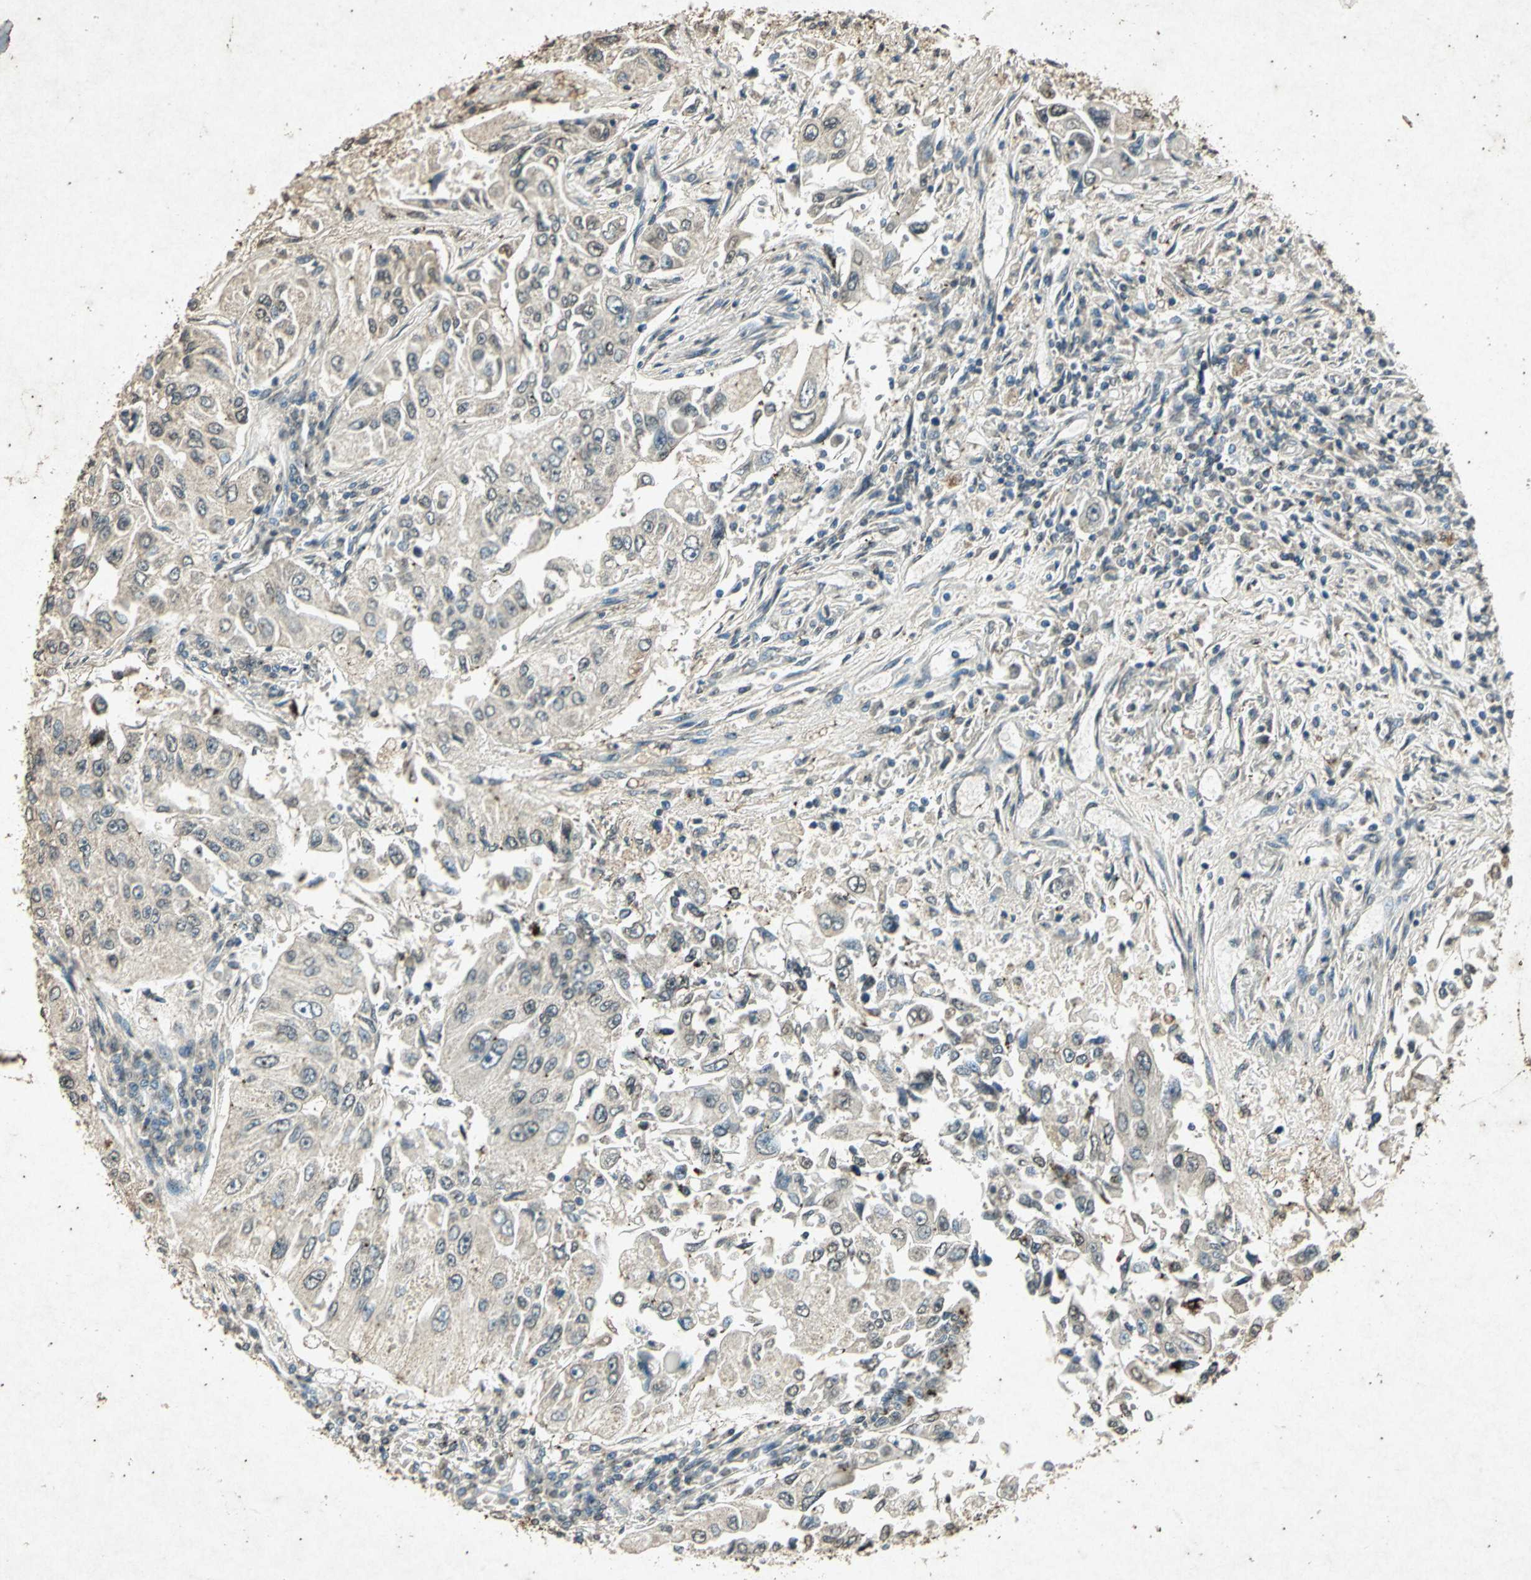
{"staining": {"intensity": "negative", "quantity": "none", "location": "none"}, "tissue": "lung cancer", "cell_type": "Tumor cells", "image_type": "cancer", "snomed": [{"axis": "morphology", "description": "Adenocarcinoma, NOS"}, {"axis": "topography", "description": "Lung"}], "caption": "Tumor cells are negative for protein expression in human adenocarcinoma (lung).", "gene": "PSEN1", "patient": {"sex": "male", "age": 84}}